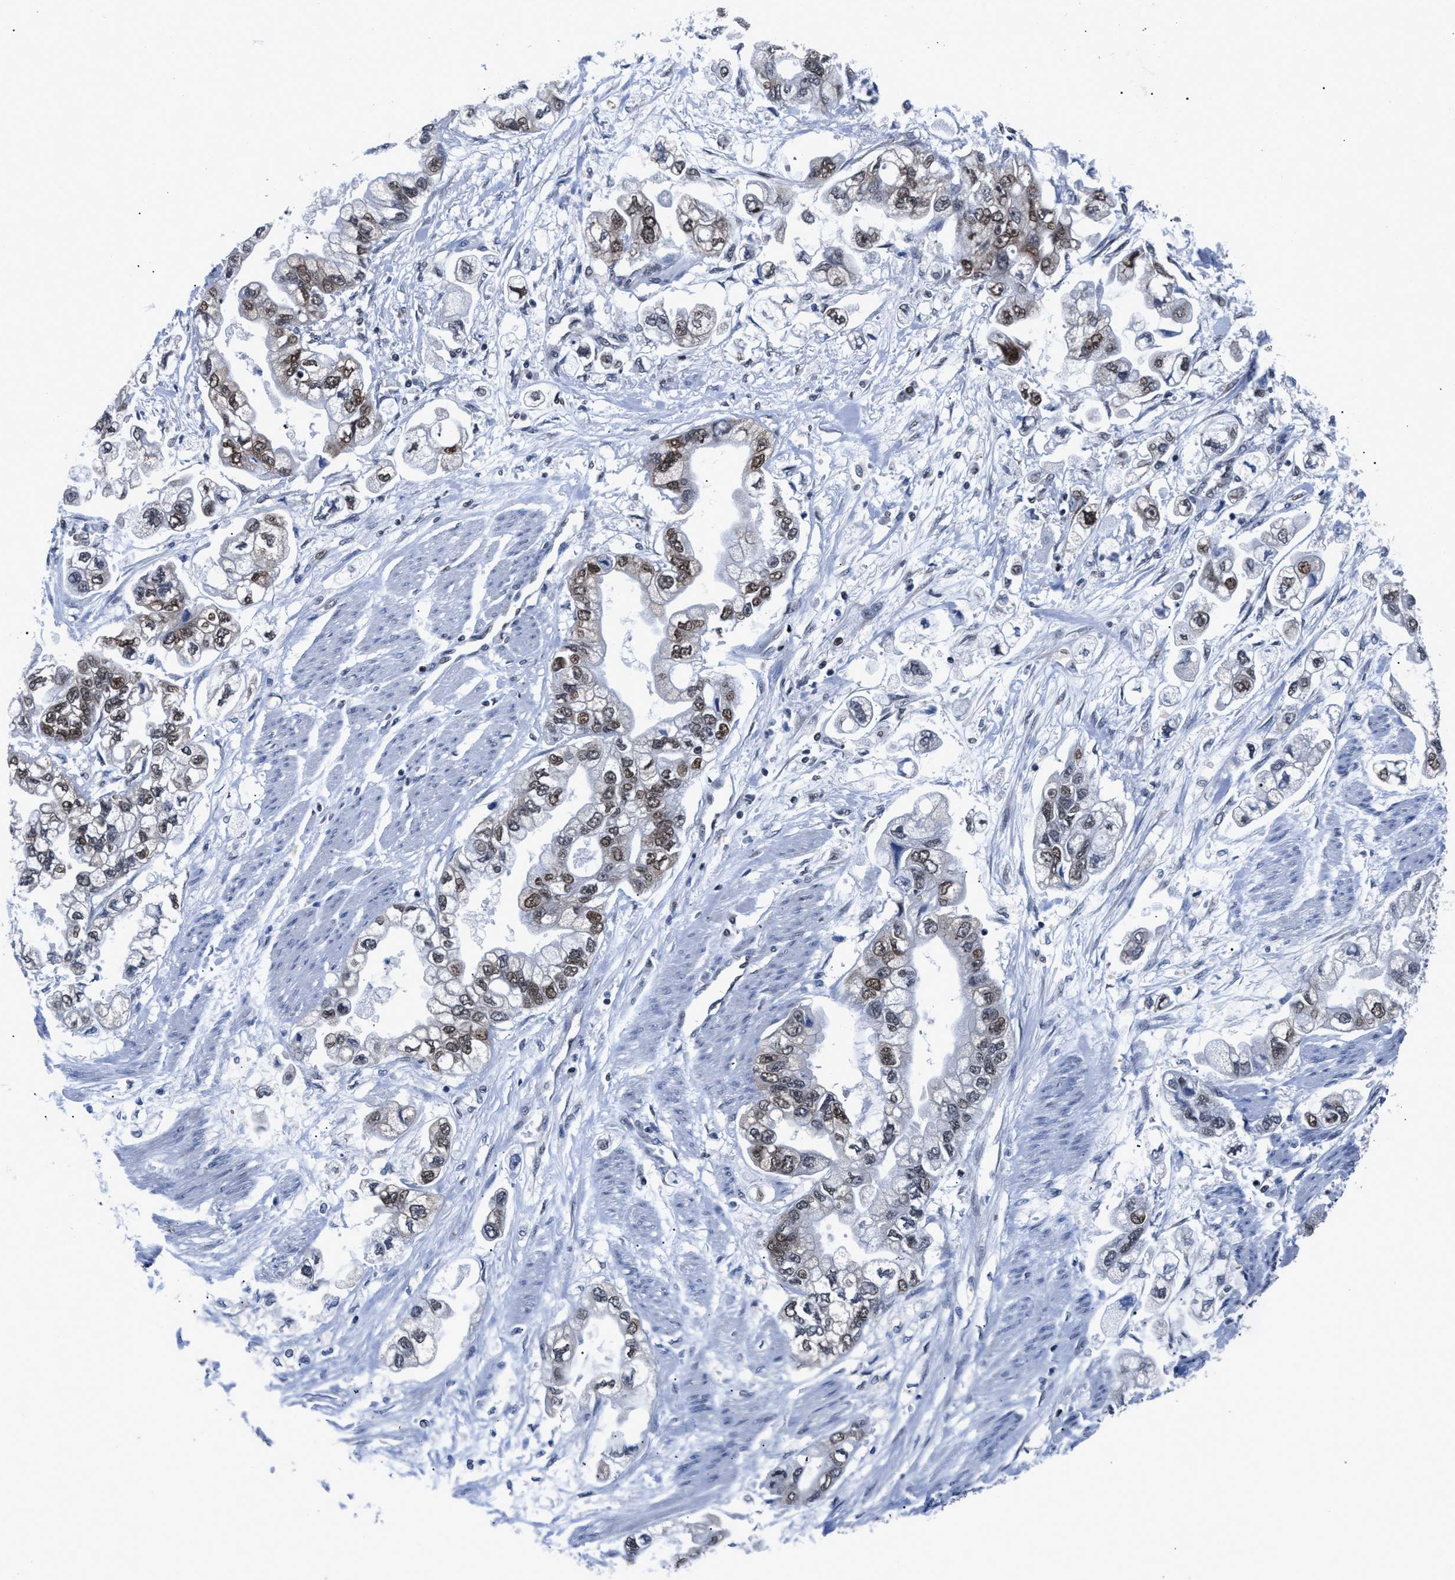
{"staining": {"intensity": "moderate", "quantity": ">75%", "location": "nuclear"}, "tissue": "stomach cancer", "cell_type": "Tumor cells", "image_type": "cancer", "snomed": [{"axis": "morphology", "description": "Normal tissue, NOS"}, {"axis": "morphology", "description": "Adenocarcinoma, NOS"}, {"axis": "topography", "description": "Stomach"}], "caption": "Immunohistochemistry (IHC) of adenocarcinoma (stomach) exhibits medium levels of moderate nuclear expression in about >75% of tumor cells.", "gene": "WDR81", "patient": {"sex": "male", "age": 62}}